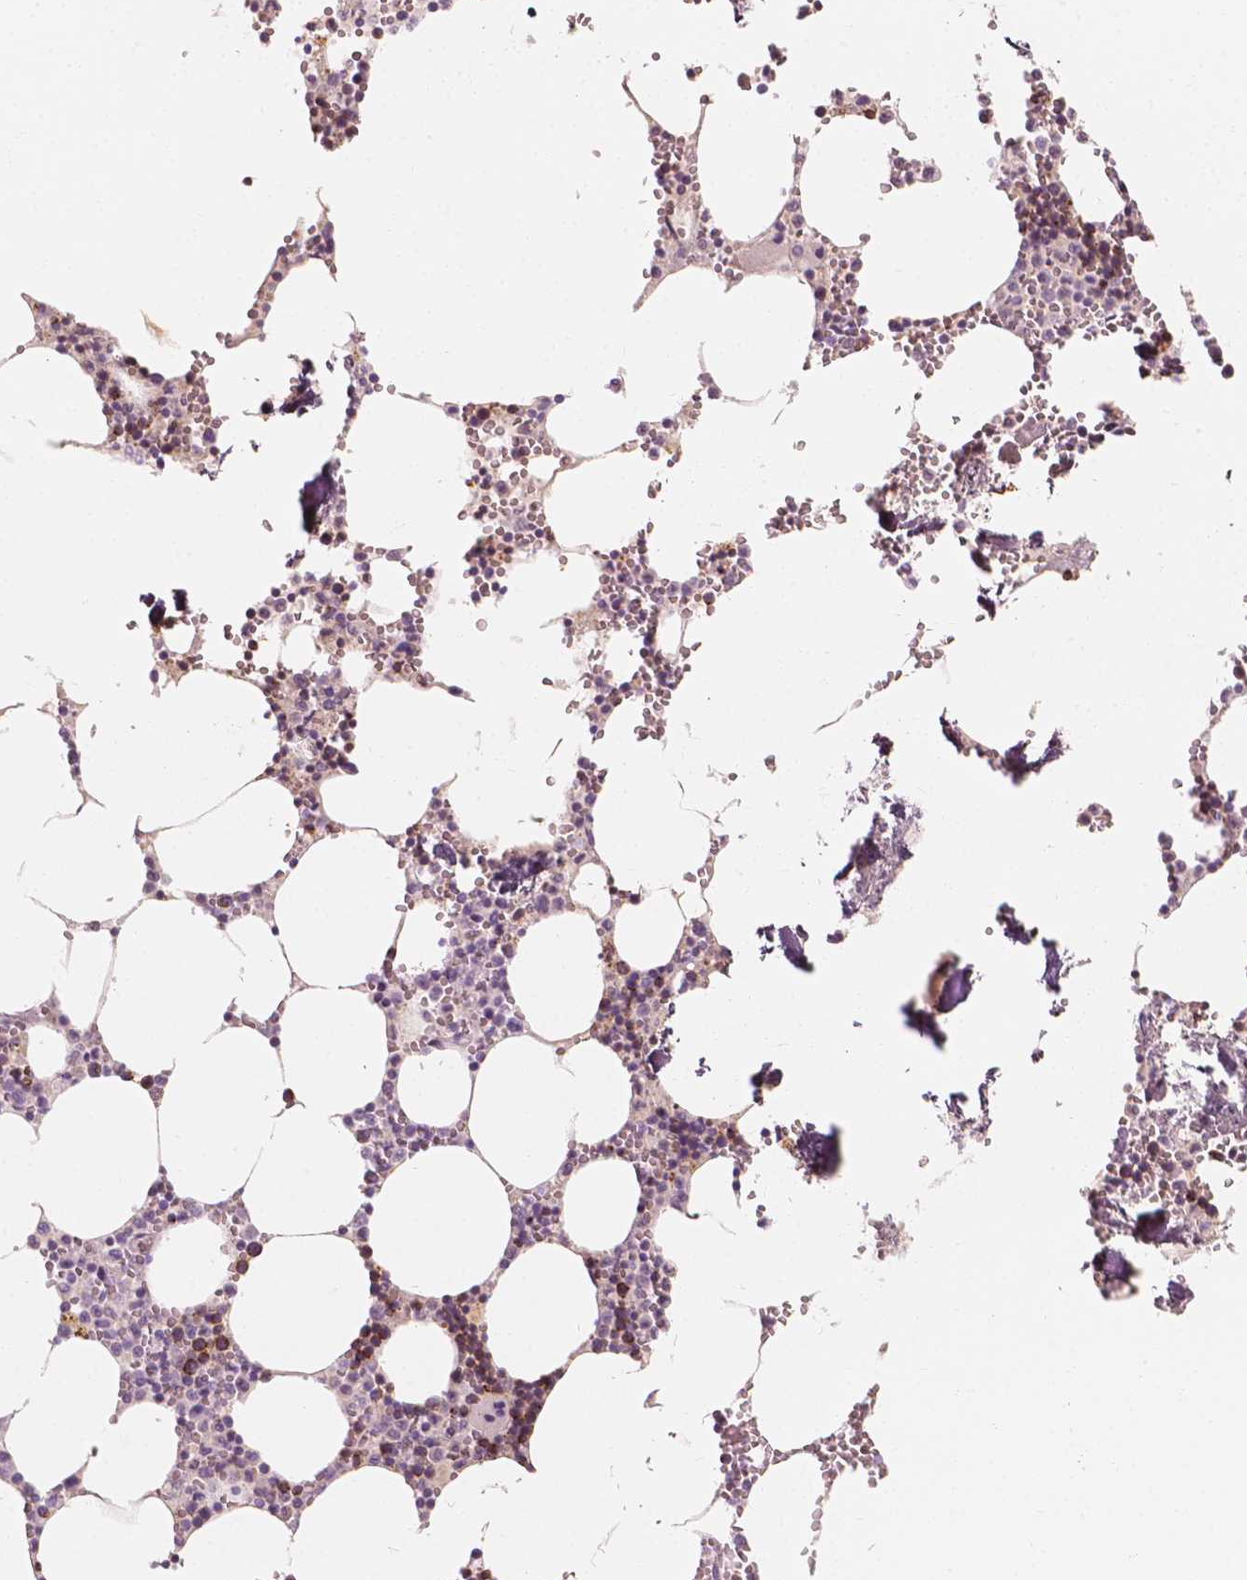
{"staining": {"intensity": "moderate", "quantity": "<25%", "location": "cytoplasmic/membranous"}, "tissue": "bone marrow", "cell_type": "Hematopoietic cells", "image_type": "normal", "snomed": [{"axis": "morphology", "description": "Normal tissue, NOS"}, {"axis": "topography", "description": "Bone marrow"}], "caption": "Immunohistochemical staining of benign human bone marrow reveals low levels of moderate cytoplasmic/membranous expression in approximately <25% of hematopoietic cells.", "gene": "SHPK", "patient": {"sex": "male", "age": 54}}